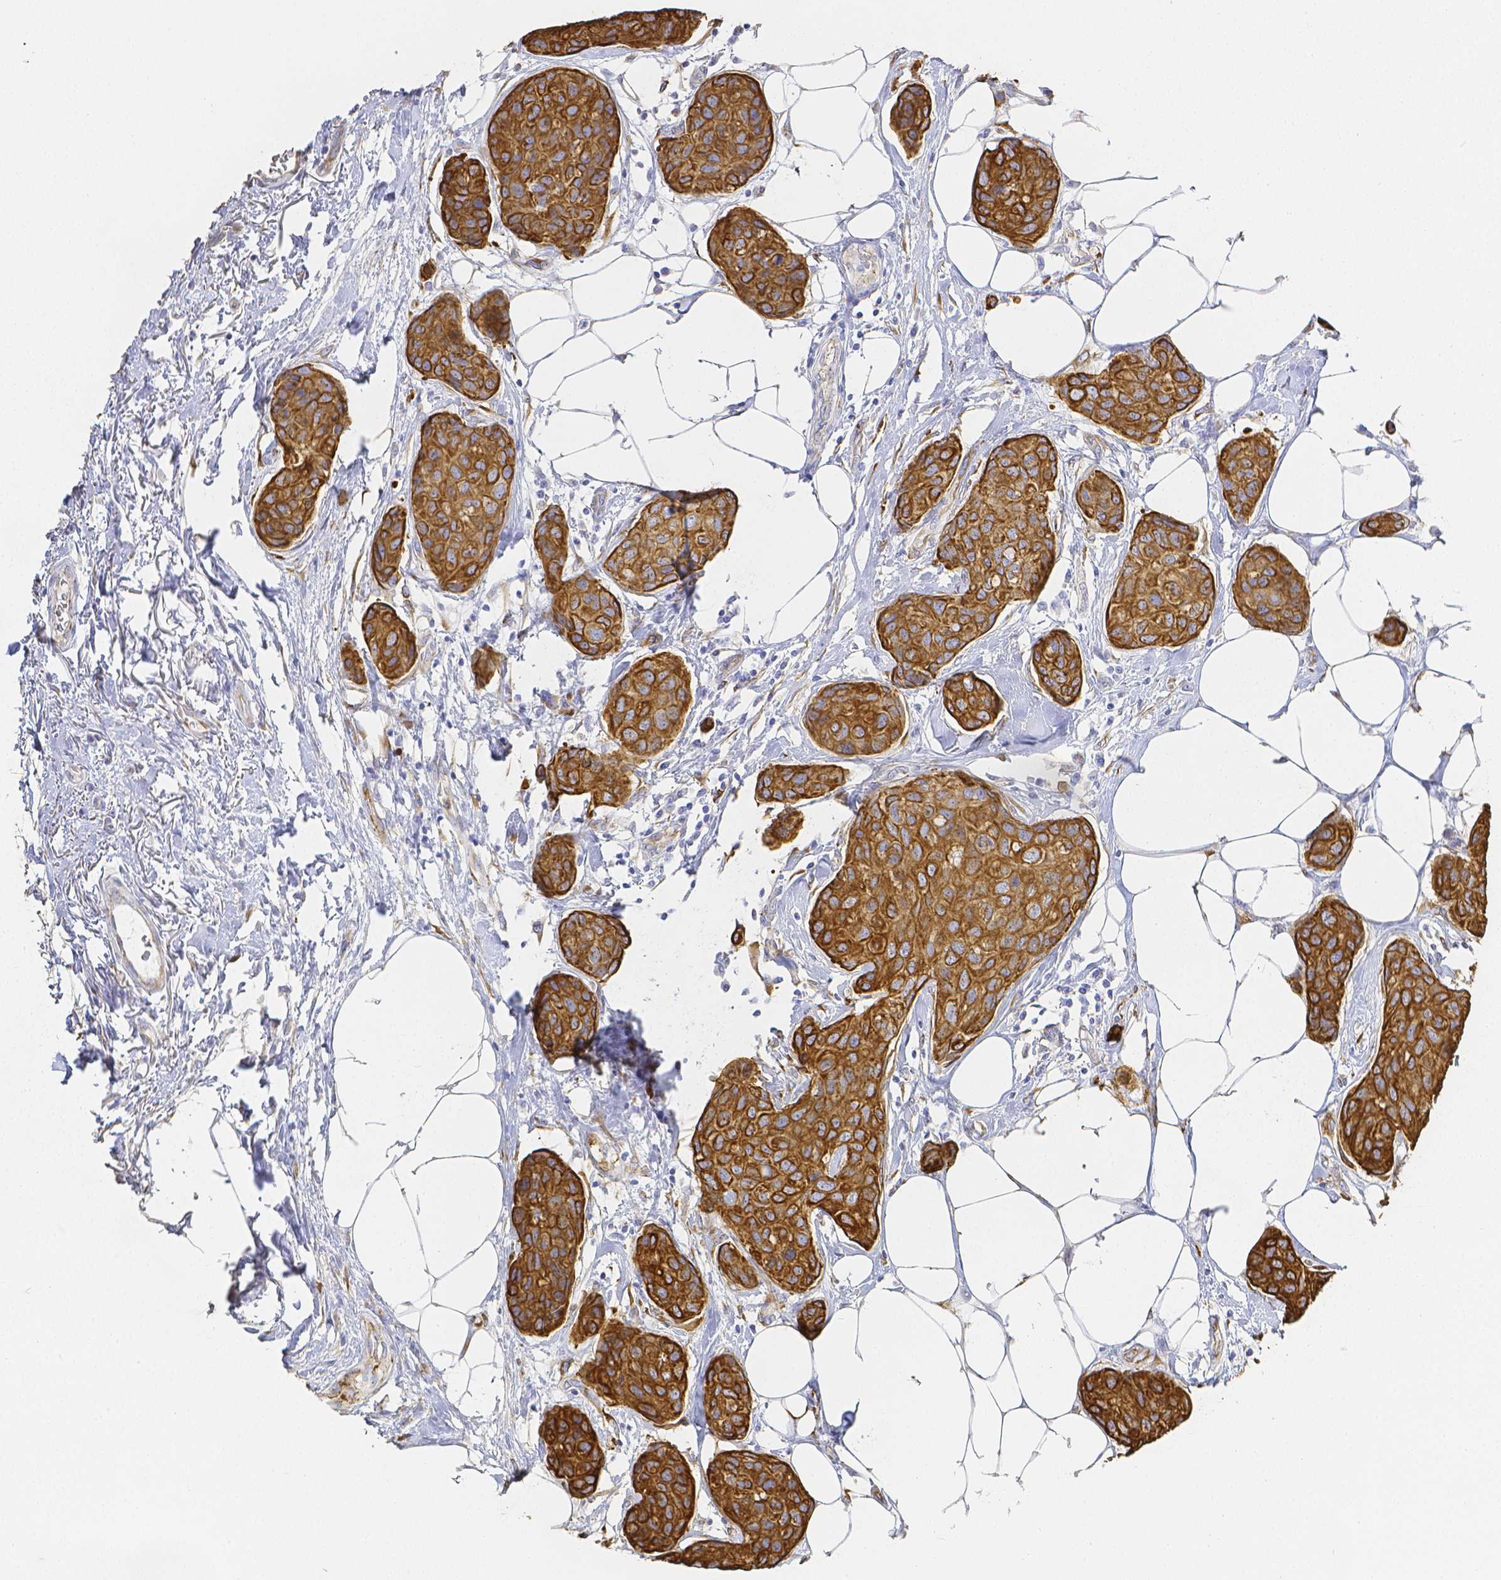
{"staining": {"intensity": "strong", "quantity": ">75%", "location": "cytoplasmic/membranous"}, "tissue": "breast cancer", "cell_type": "Tumor cells", "image_type": "cancer", "snomed": [{"axis": "morphology", "description": "Duct carcinoma"}, {"axis": "topography", "description": "Breast"}], "caption": "Immunohistochemical staining of human breast cancer (invasive ductal carcinoma) demonstrates high levels of strong cytoplasmic/membranous staining in about >75% of tumor cells.", "gene": "SMURF1", "patient": {"sex": "female", "age": 80}}